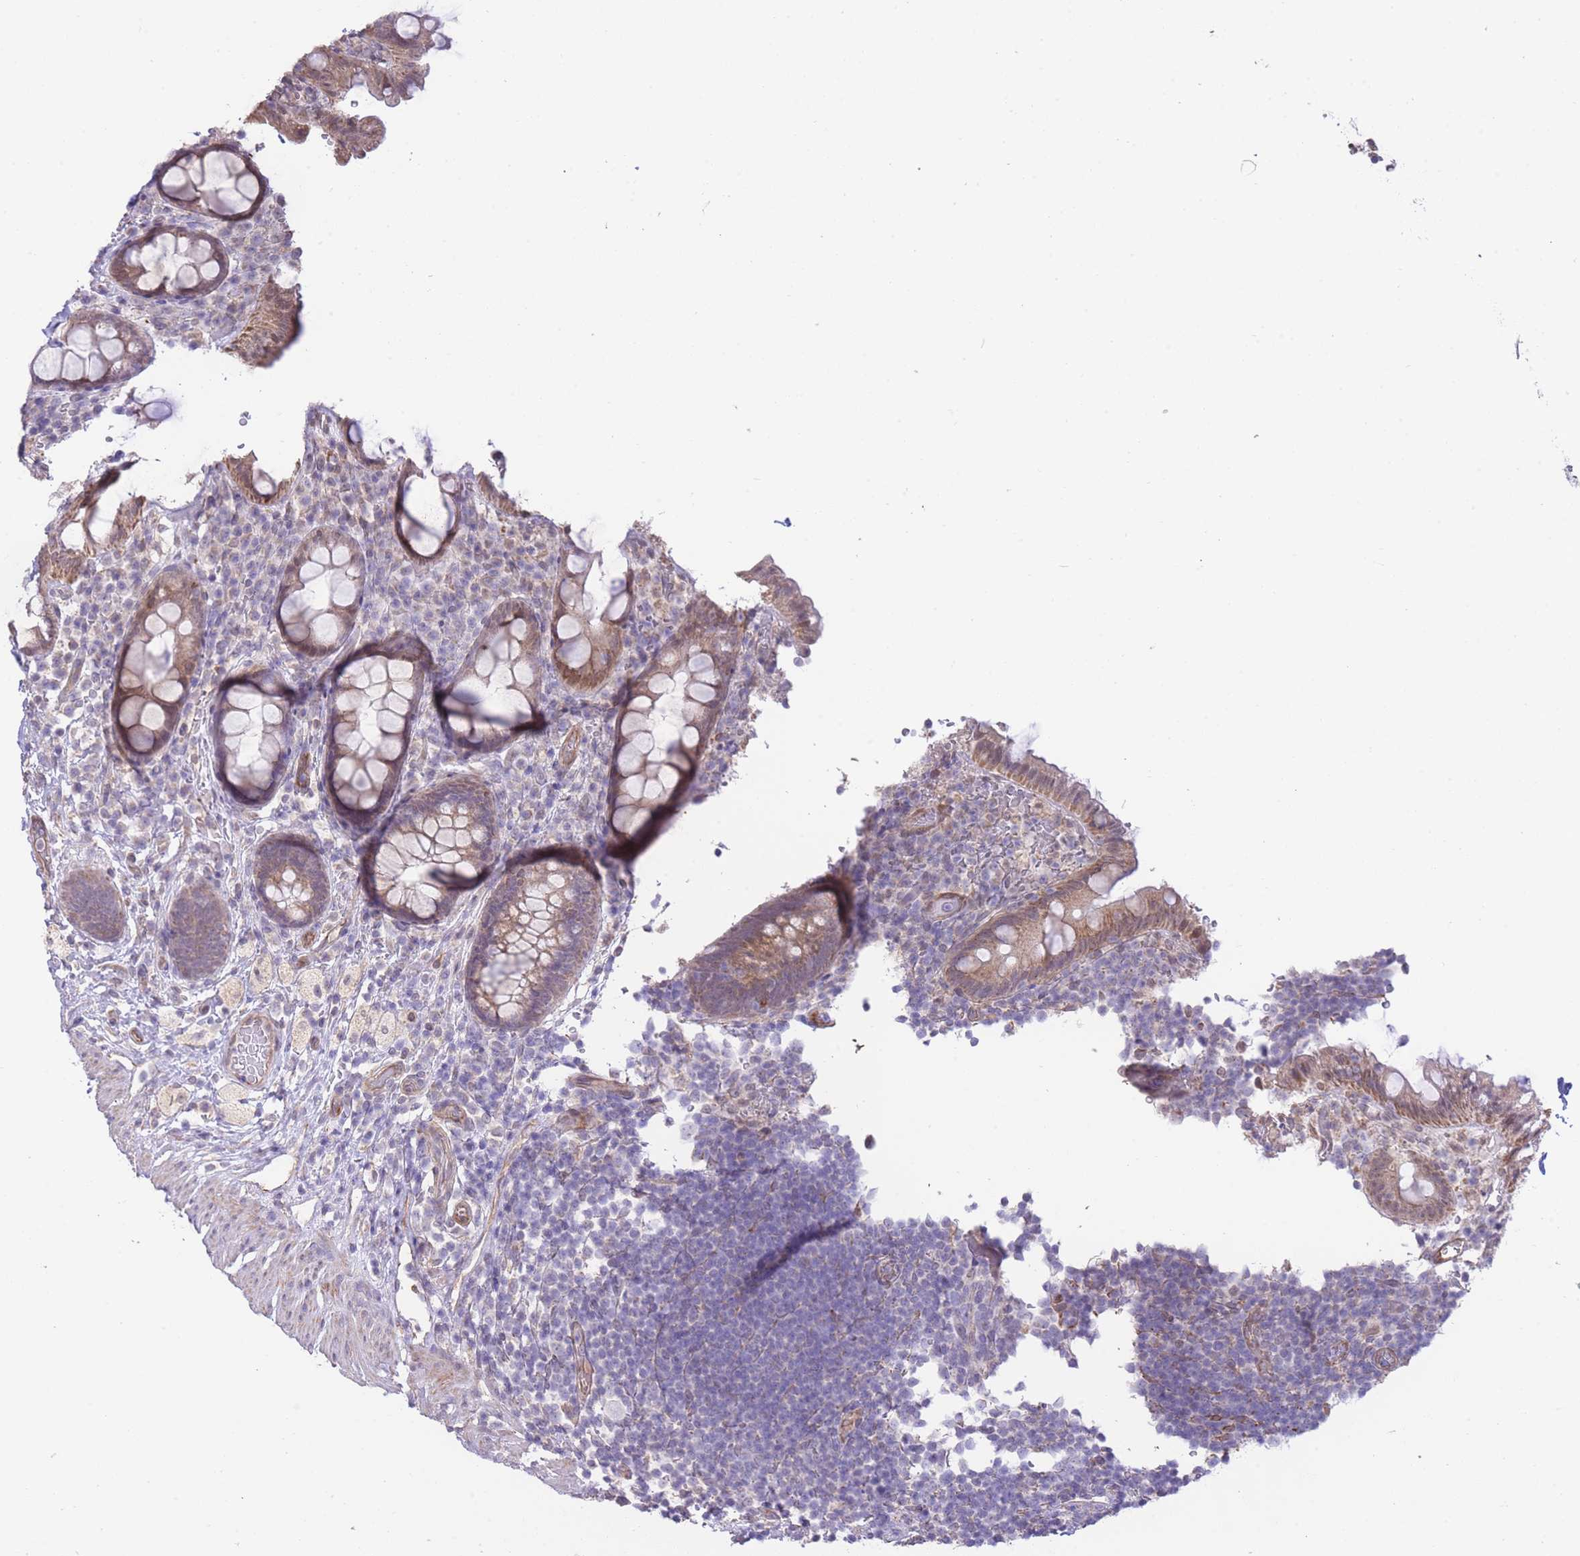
{"staining": {"intensity": "moderate", "quantity": ">75%", "location": "cytoplasmic/membranous"}, "tissue": "rectum", "cell_type": "Glandular cells", "image_type": "normal", "snomed": [{"axis": "morphology", "description": "Normal tissue, NOS"}, {"axis": "topography", "description": "Rectum"}, {"axis": "topography", "description": "Peripheral nerve tissue"}], "caption": "Benign rectum displays moderate cytoplasmic/membranous expression in approximately >75% of glandular cells (DAB (3,3'-diaminobenzidine) IHC, brown staining for protein, blue staining for nuclei)..", "gene": "CTBP1", "patient": {"sex": "female", "age": 69}}